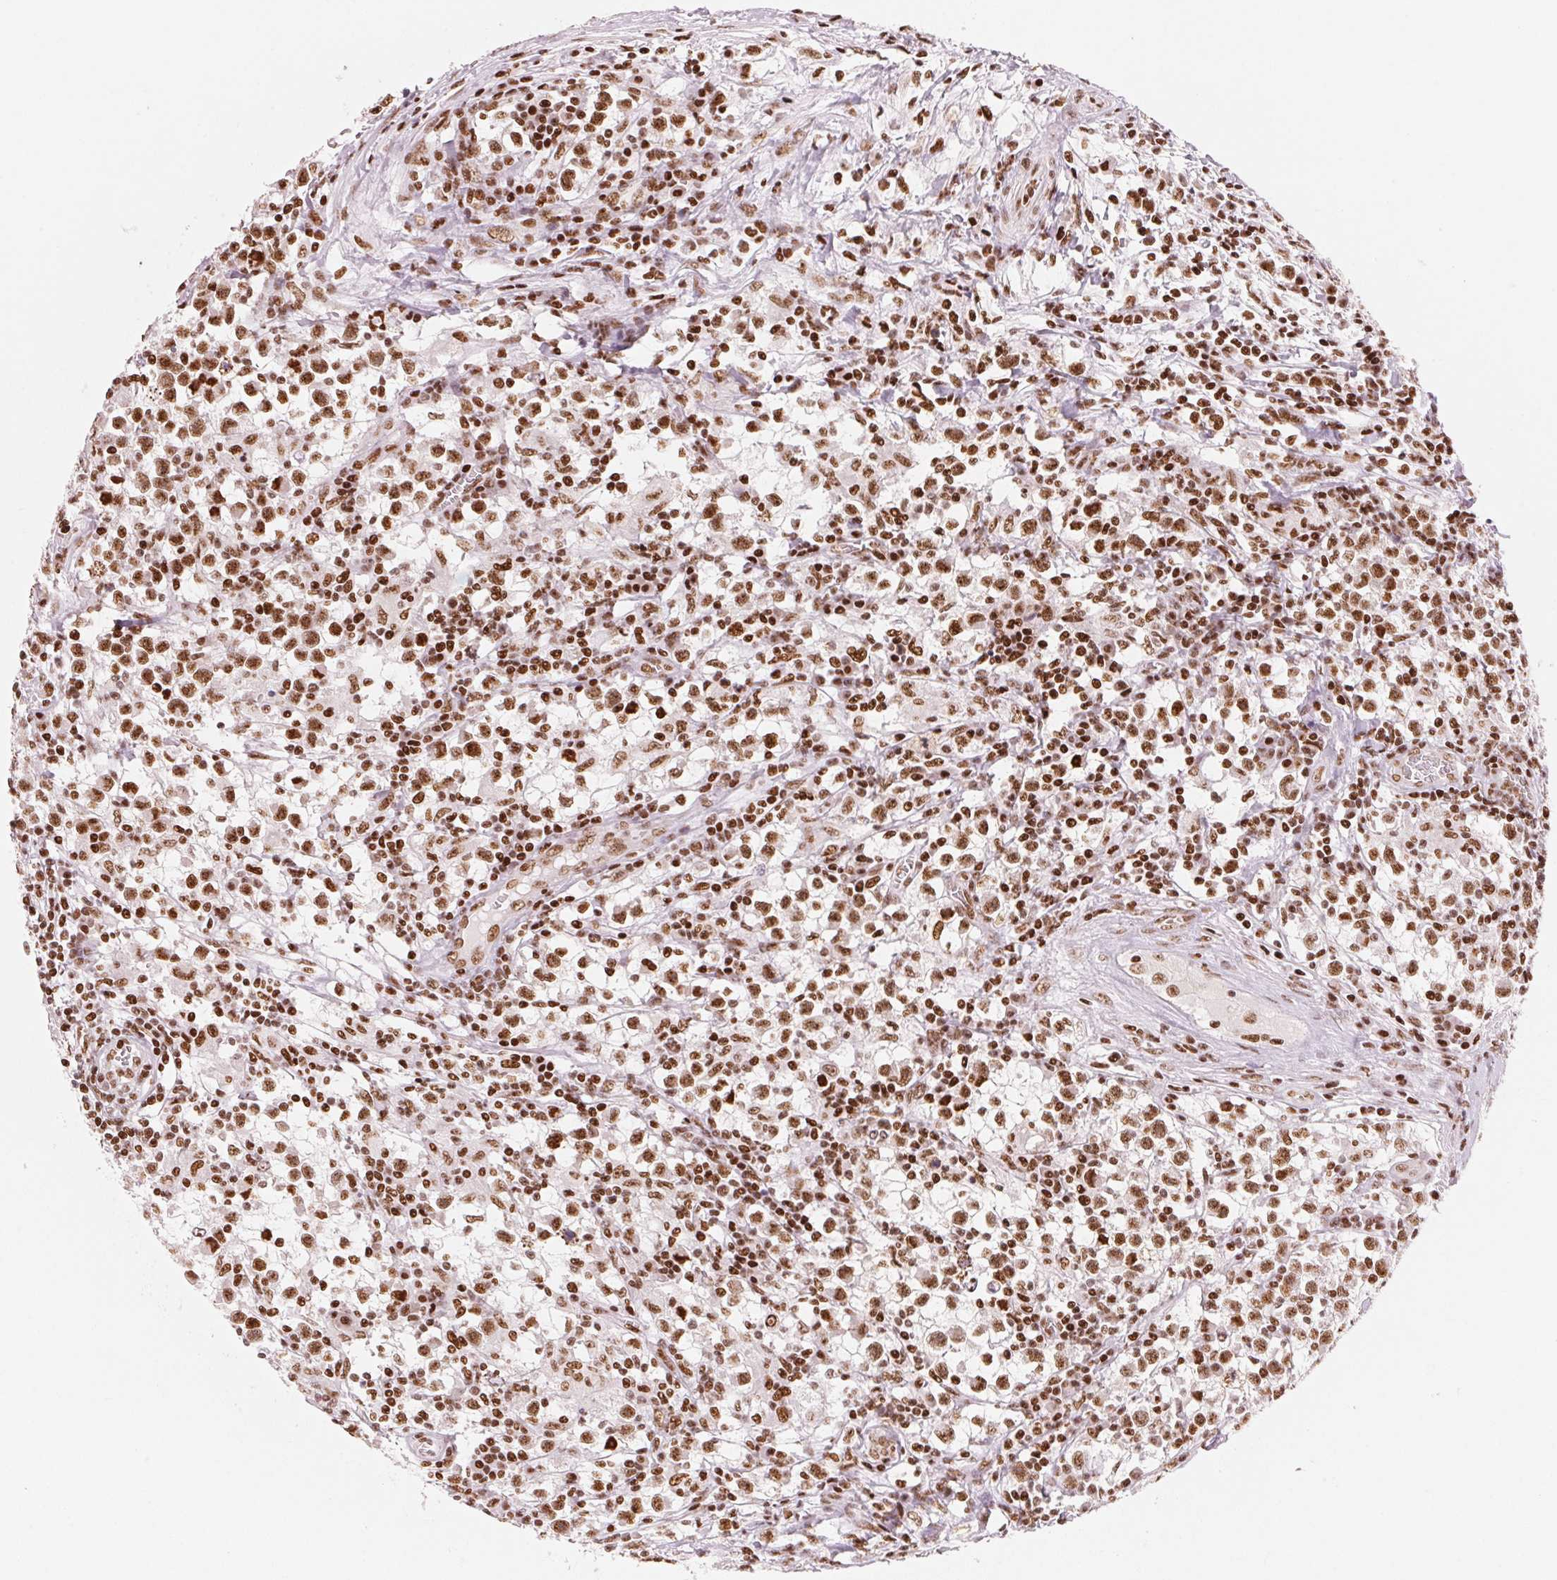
{"staining": {"intensity": "moderate", "quantity": ">75%", "location": "nuclear"}, "tissue": "testis cancer", "cell_type": "Tumor cells", "image_type": "cancer", "snomed": [{"axis": "morphology", "description": "Seminoma, NOS"}, {"axis": "topography", "description": "Testis"}], "caption": "Approximately >75% of tumor cells in human seminoma (testis) exhibit moderate nuclear protein expression as visualized by brown immunohistochemical staining.", "gene": "NXF1", "patient": {"sex": "male", "age": 31}}